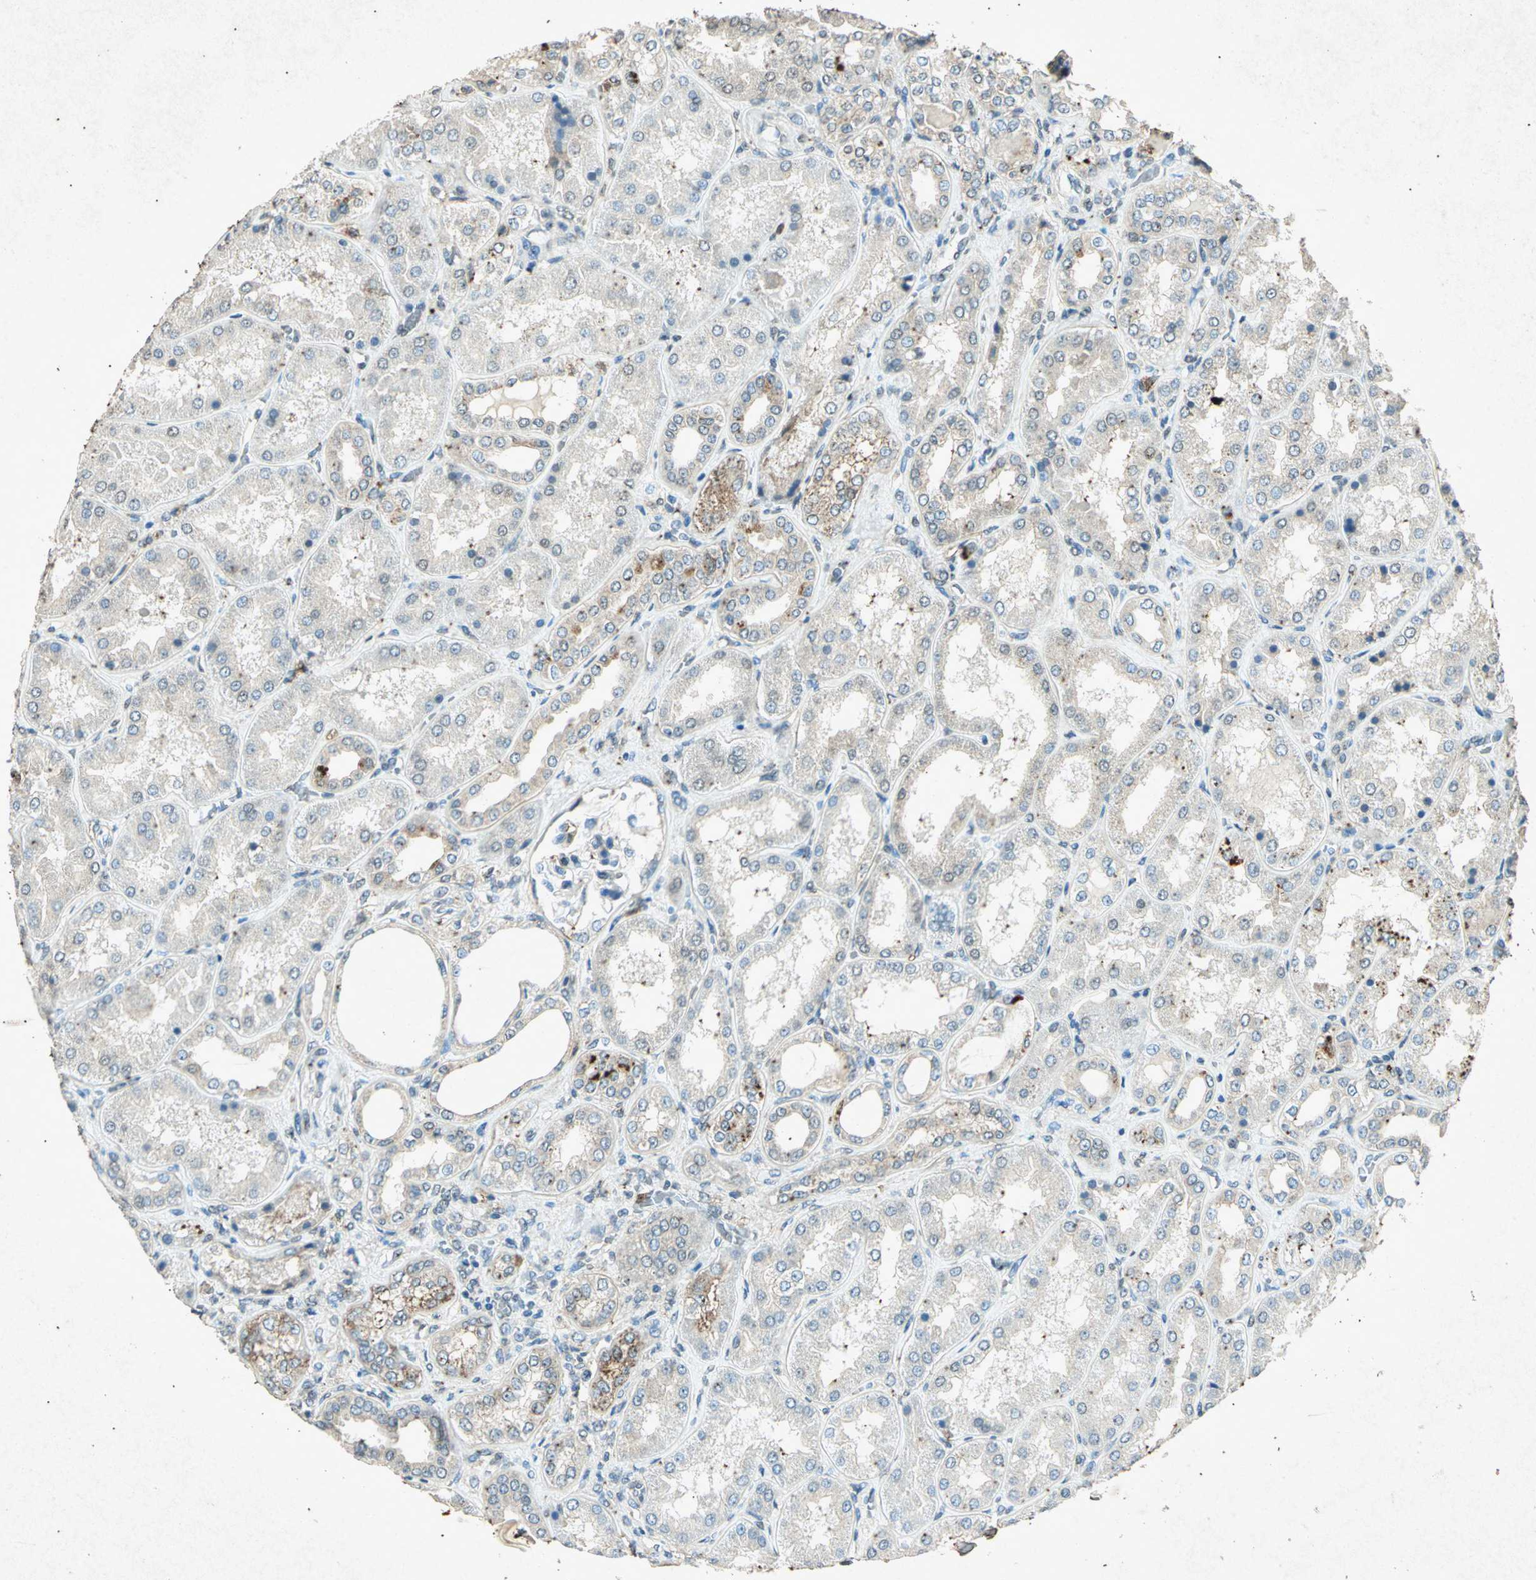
{"staining": {"intensity": "negative", "quantity": "none", "location": "none"}, "tissue": "kidney", "cell_type": "Cells in glomeruli", "image_type": "normal", "snomed": [{"axis": "morphology", "description": "Normal tissue, NOS"}, {"axis": "topography", "description": "Kidney"}], "caption": "IHC of benign kidney shows no staining in cells in glomeruli.", "gene": "PSEN1", "patient": {"sex": "female", "age": 56}}